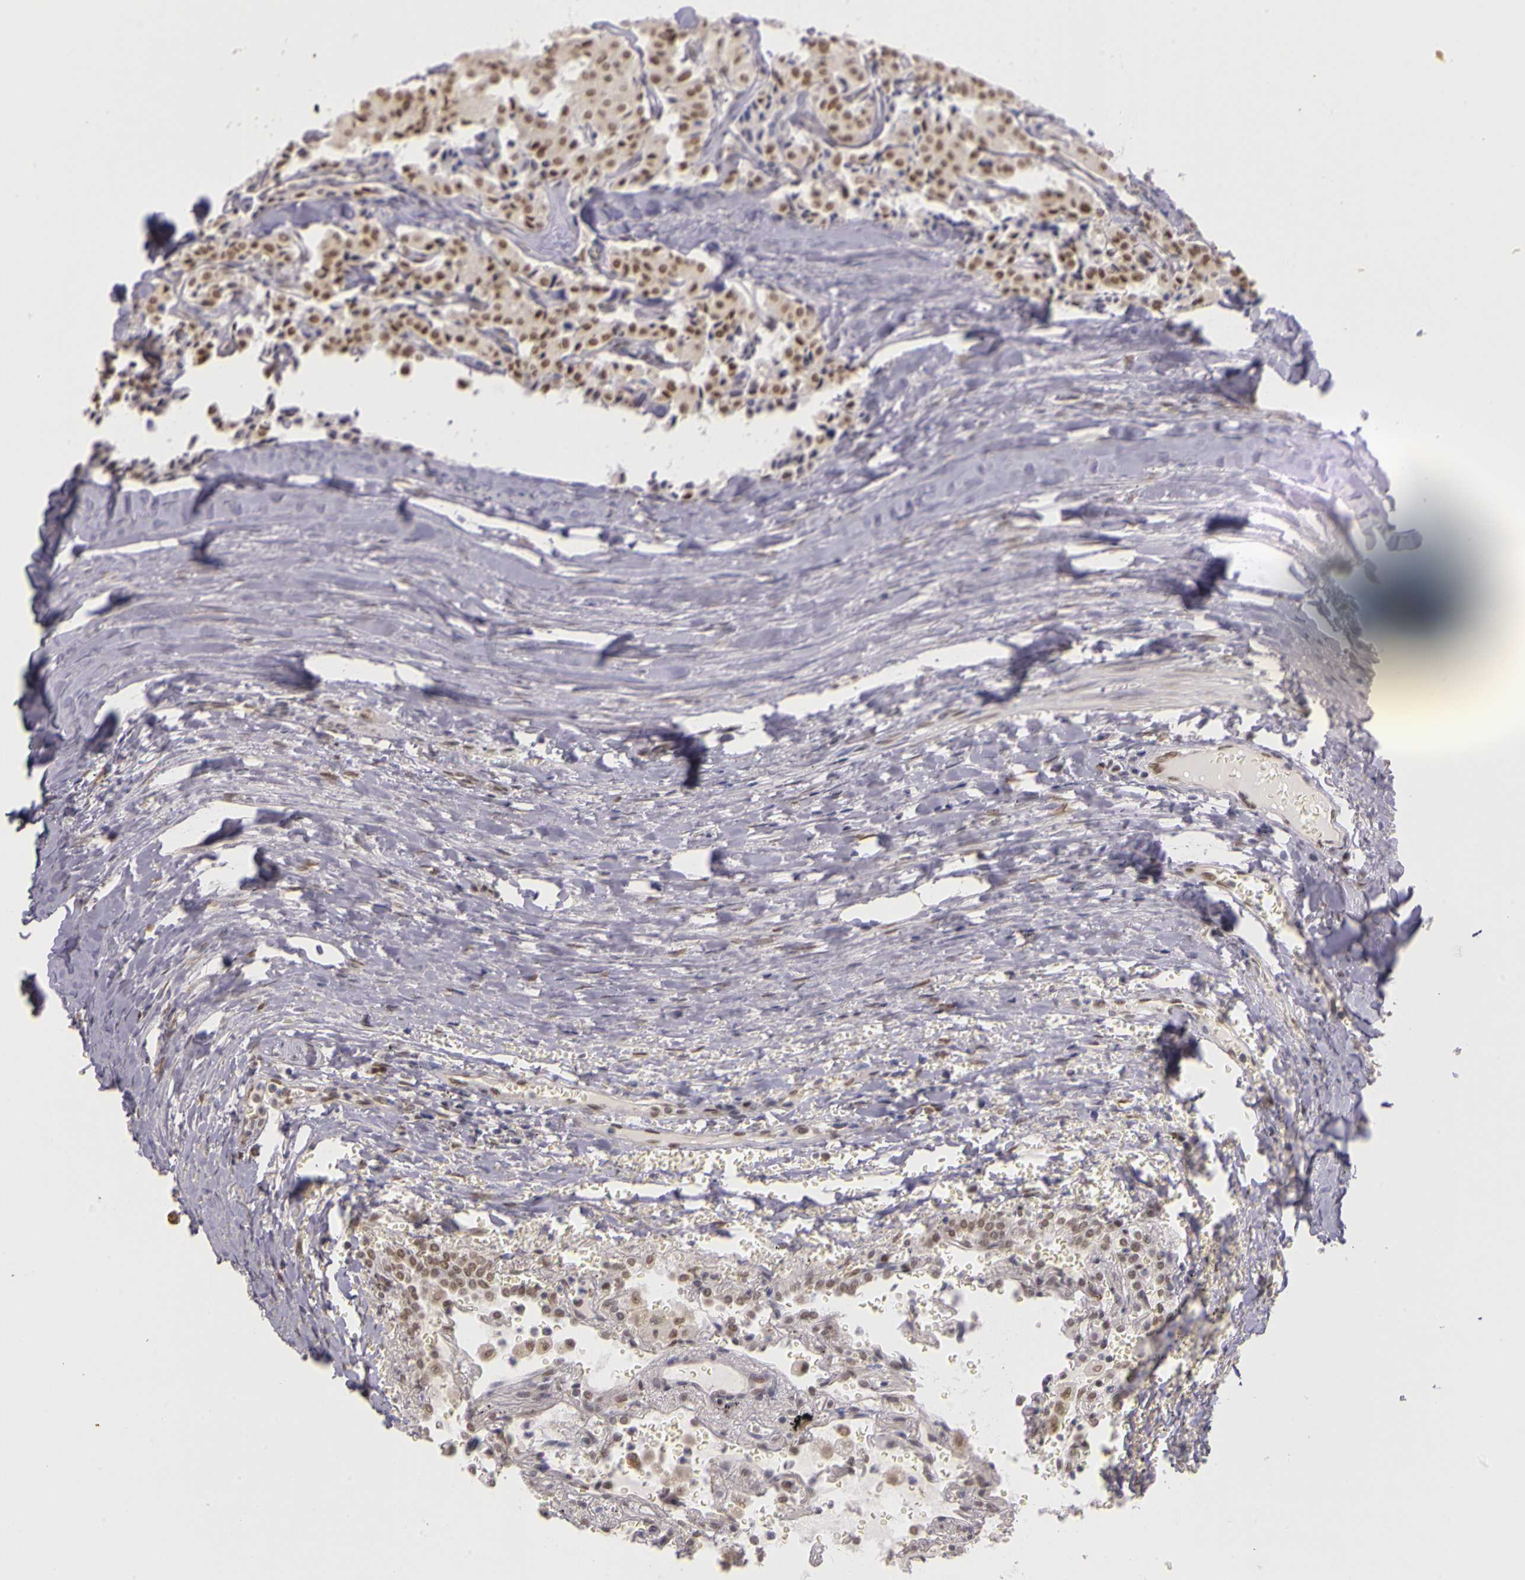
{"staining": {"intensity": "moderate", "quantity": ">75%", "location": "nuclear"}, "tissue": "carcinoid", "cell_type": "Tumor cells", "image_type": "cancer", "snomed": [{"axis": "morphology", "description": "Carcinoid, malignant, NOS"}, {"axis": "topography", "description": "Bronchus"}], "caption": "Protein staining of carcinoid (malignant) tissue reveals moderate nuclear expression in about >75% of tumor cells.", "gene": "WDR13", "patient": {"sex": "male", "age": 55}}